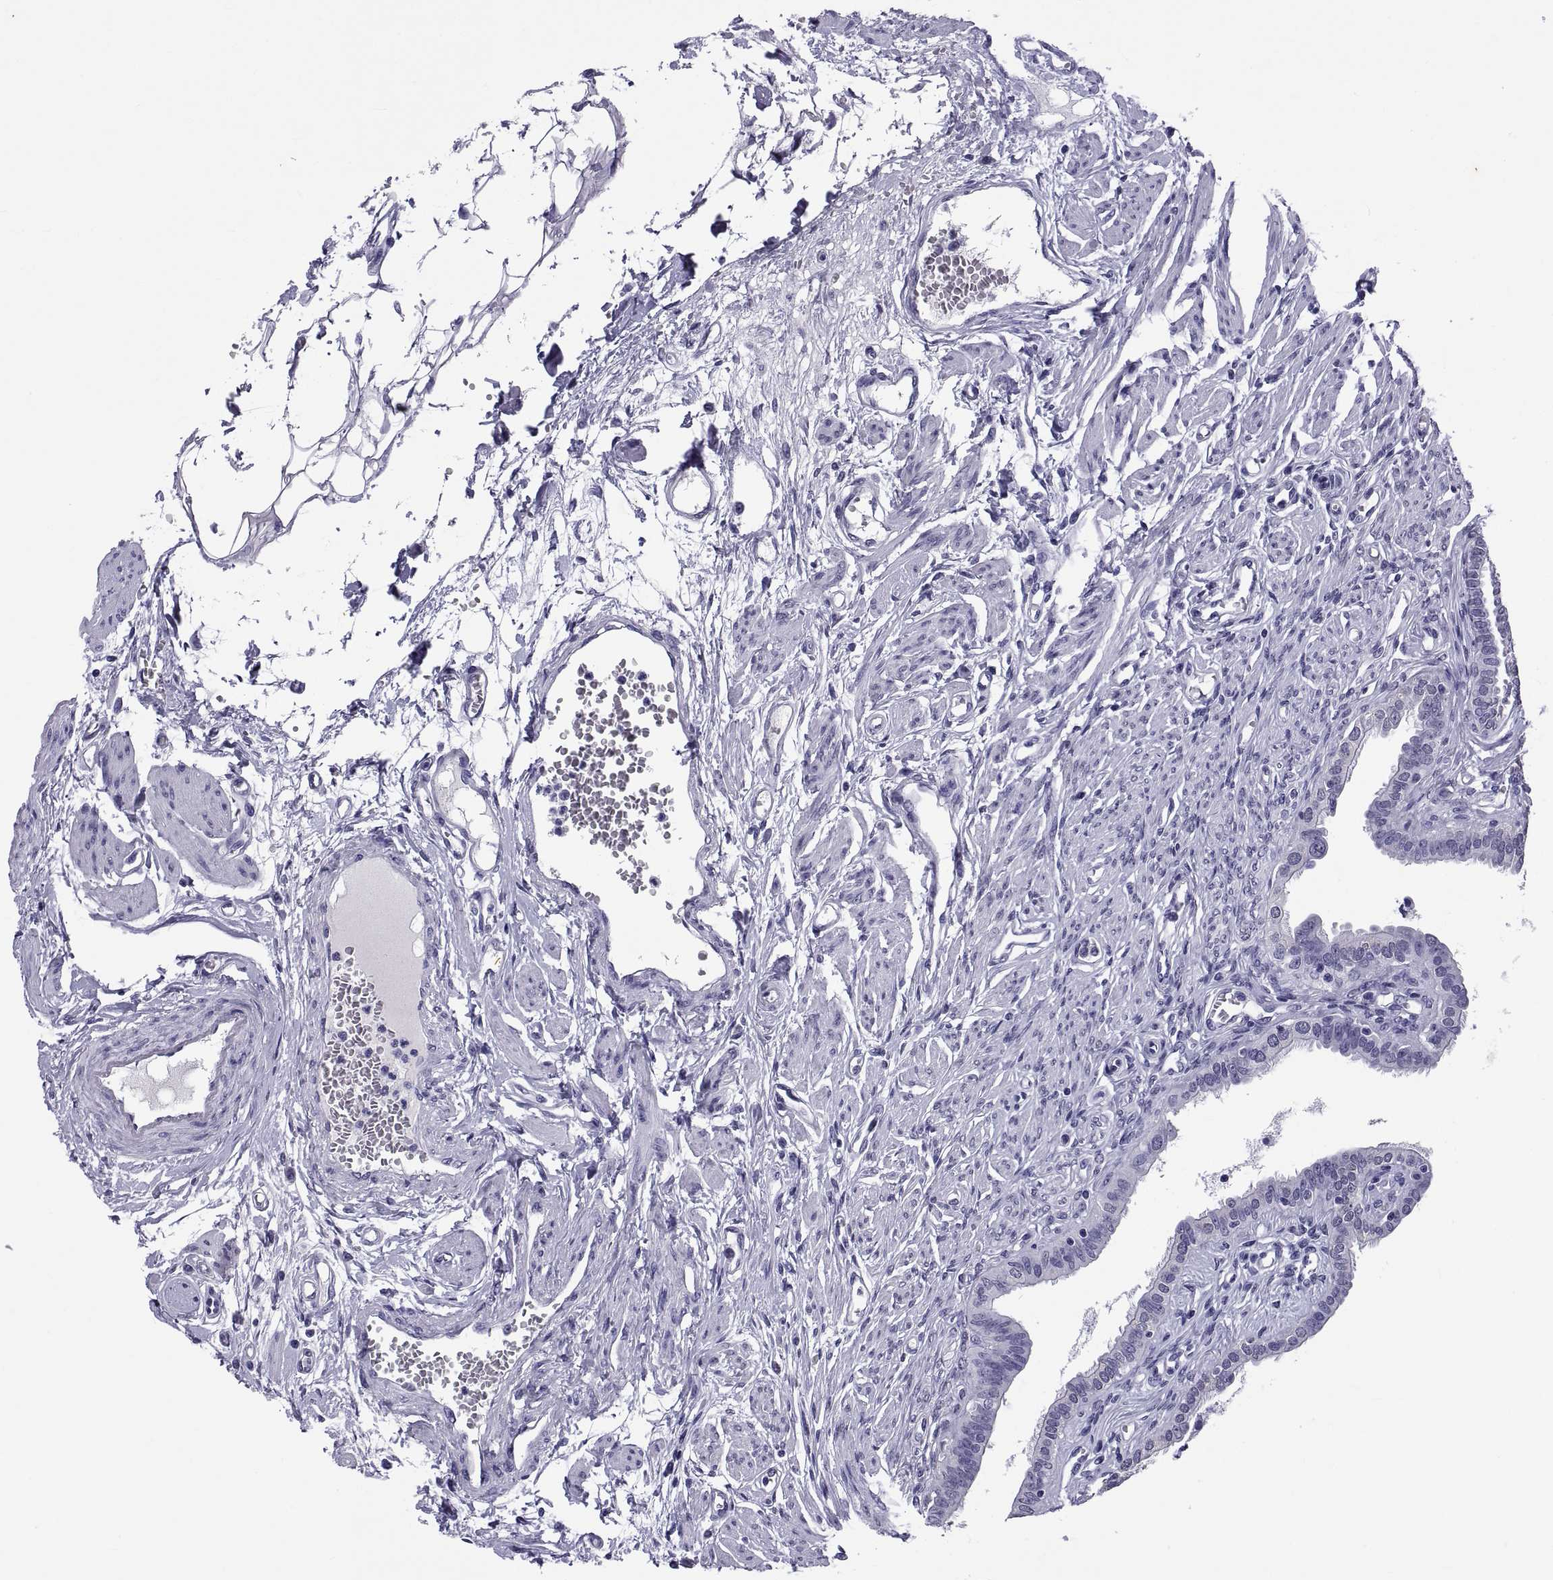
{"staining": {"intensity": "negative", "quantity": "none", "location": "none"}, "tissue": "fallopian tube", "cell_type": "Glandular cells", "image_type": "normal", "snomed": [{"axis": "morphology", "description": "Normal tissue, NOS"}, {"axis": "morphology", "description": "Carcinoma, endometroid"}, {"axis": "topography", "description": "Fallopian tube"}, {"axis": "topography", "description": "Ovary"}], "caption": "Image shows no protein staining in glandular cells of benign fallopian tube.", "gene": "TGFBR3L", "patient": {"sex": "female", "age": 42}}